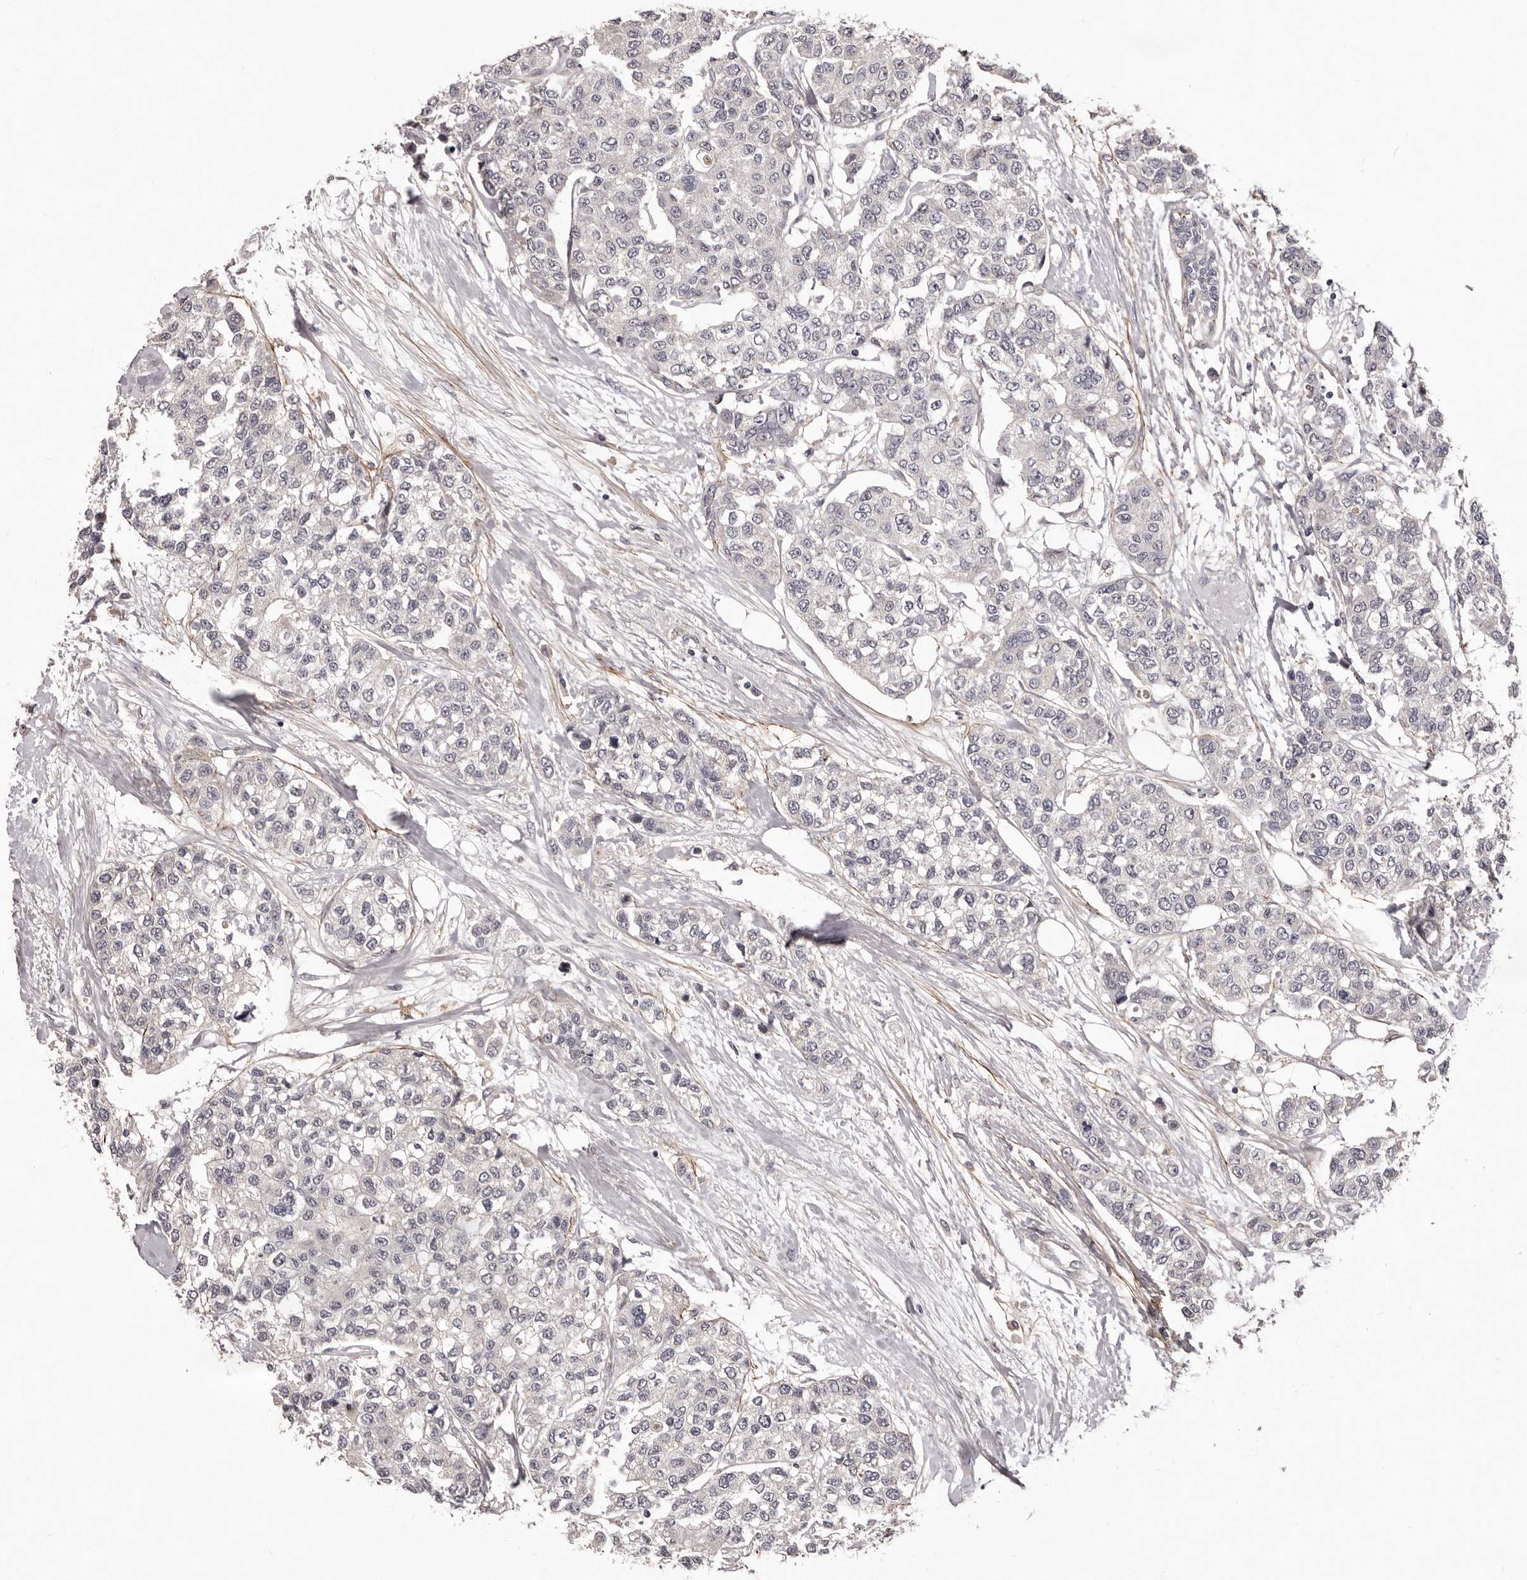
{"staining": {"intensity": "negative", "quantity": "none", "location": "none"}, "tissue": "breast cancer", "cell_type": "Tumor cells", "image_type": "cancer", "snomed": [{"axis": "morphology", "description": "Duct carcinoma"}, {"axis": "topography", "description": "Breast"}], "caption": "This is an IHC image of human breast cancer (intraductal carcinoma). There is no positivity in tumor cells.", "gene": "HBS1L", "patient": {"sex": "female", "age": 51}}